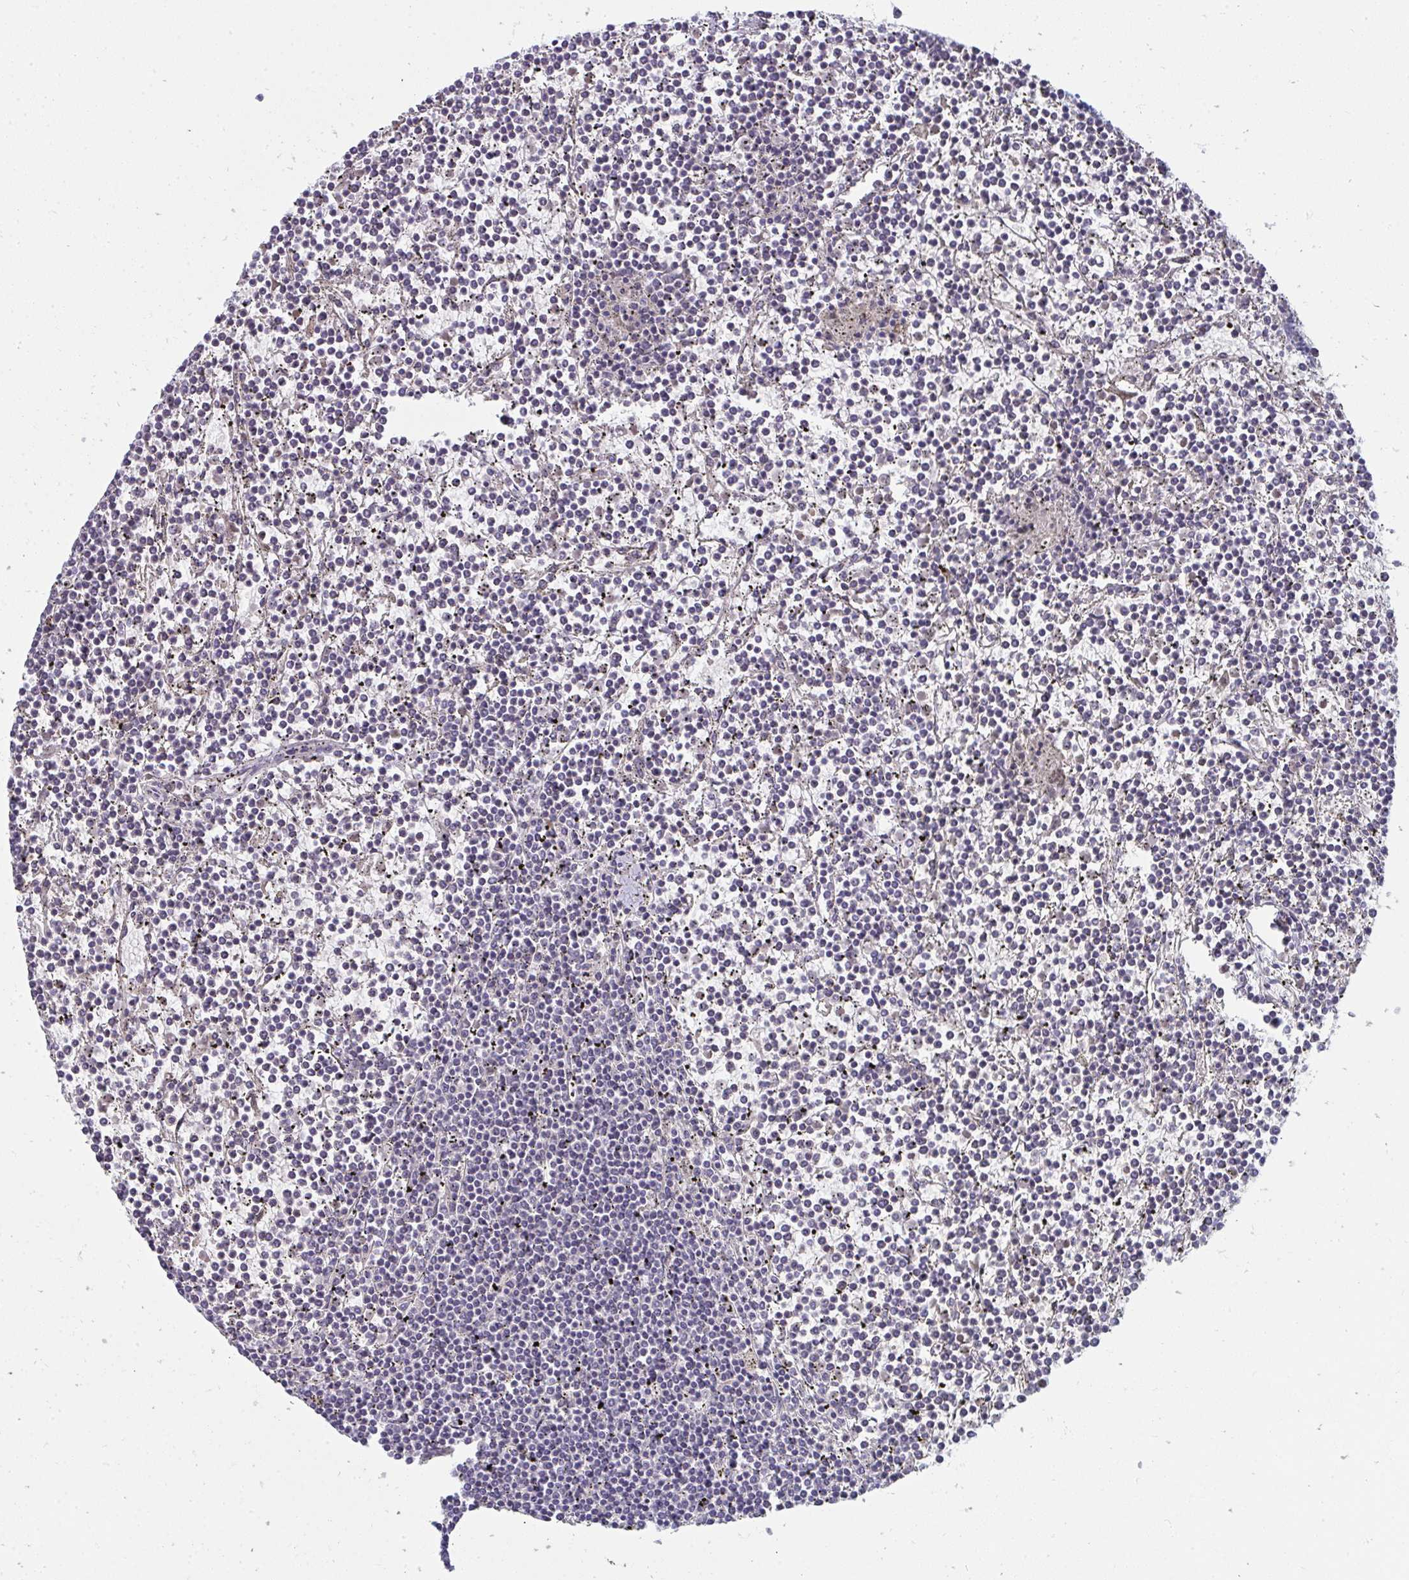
{"staining": {"intensity": "negative", "quantity": "none", "location": "none"}, "tissue": "lymphoma", "cell_type": "Tumor cells", "image_type": "cancer", "snomed": [{"axis": "morphology", "description": "Malignant lymphoma, non-Hodgkin's type, Low grade"}, {"axis": "topography", "description": "Spleen"}], "caption": "IHC of lymphoma reveals no positivity in tumor cells.", "gene": "SHB", "patient": {"sex": "female", "age": 19}}